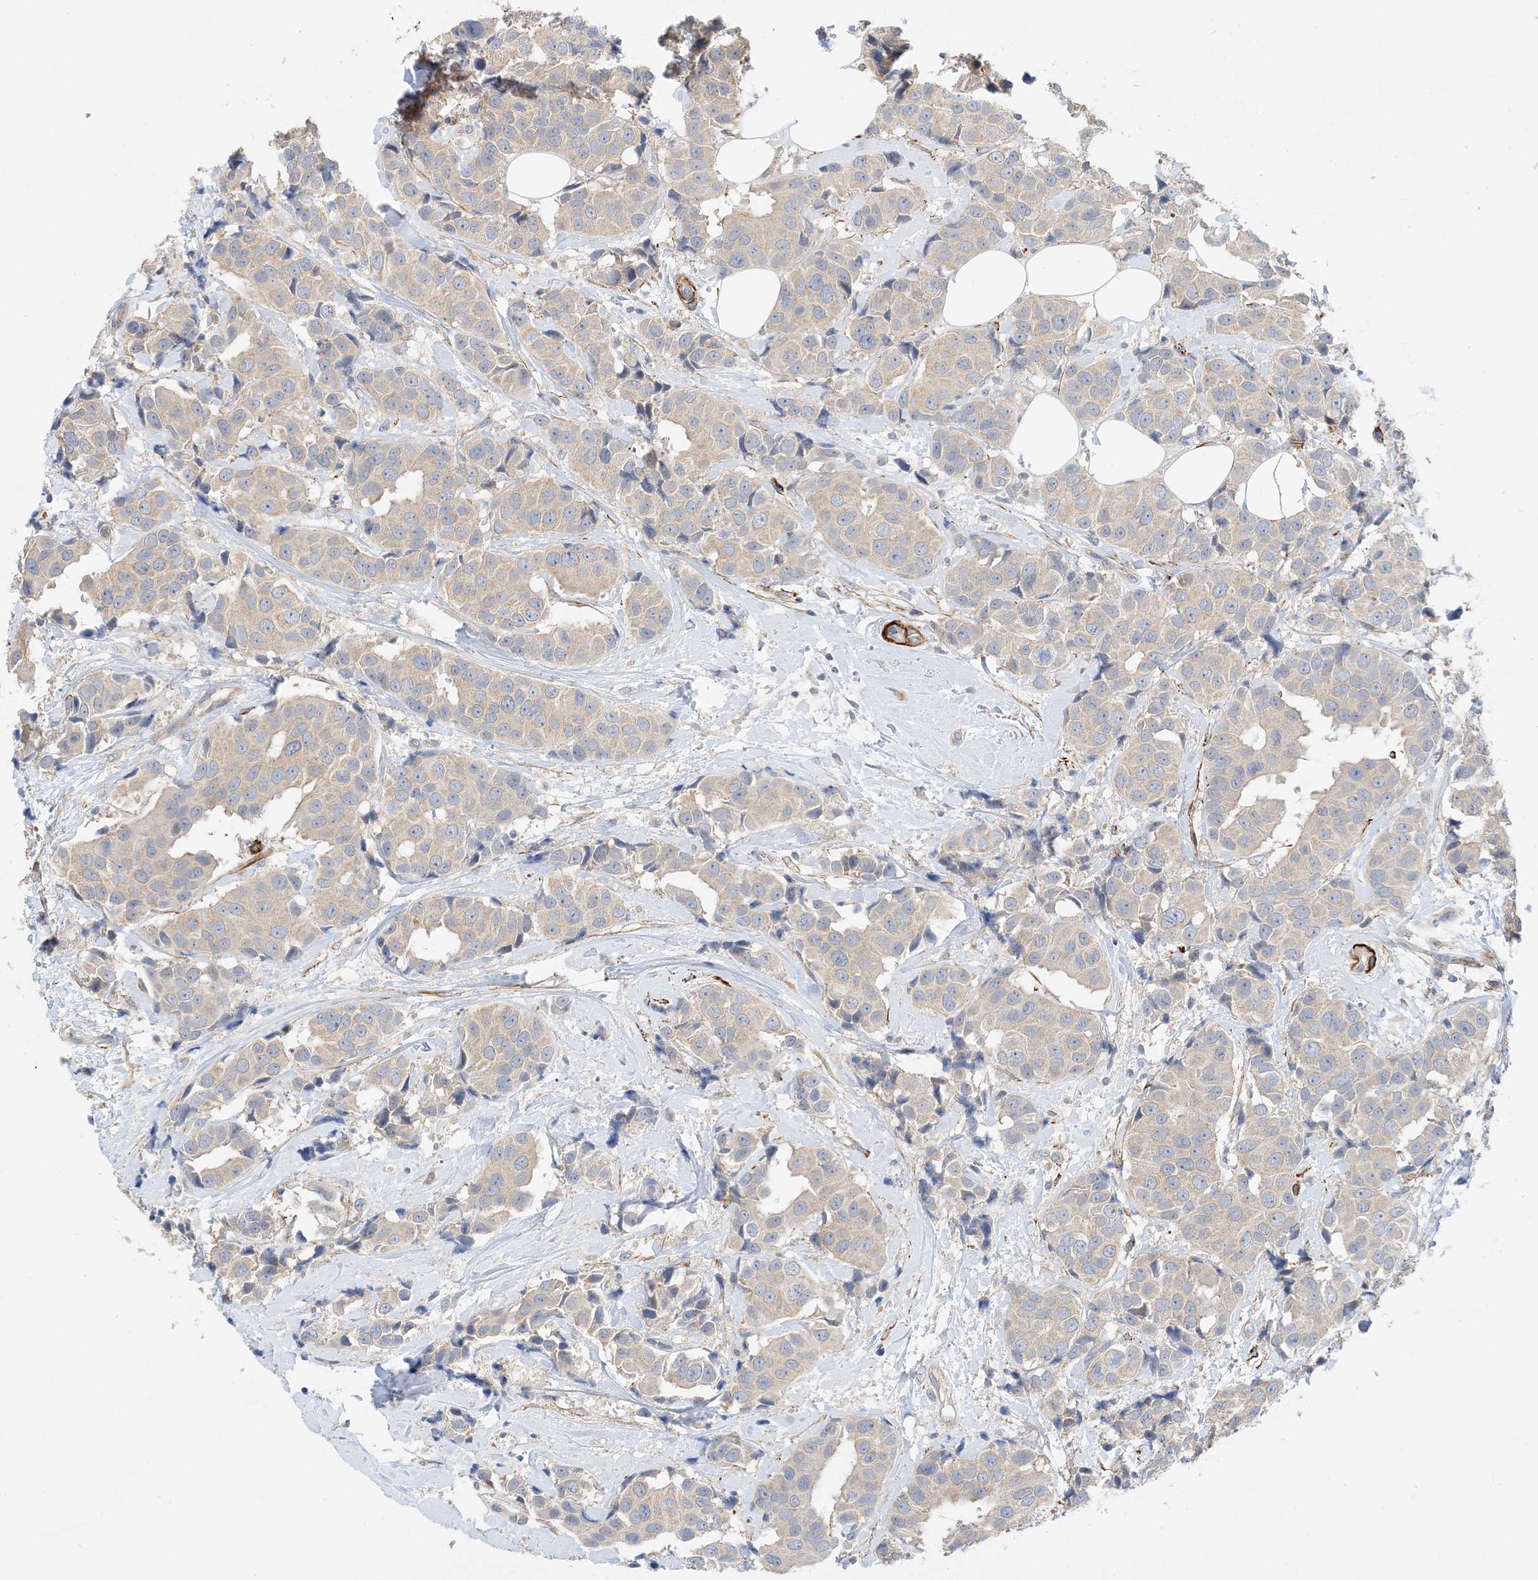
{"staining": {"intensity": "weak", "quantity": "<25%", "location": "cytoplasmic/membranous"}, "tissue": "breast cancer", "cell_type": "Tumor cells", "image_type": "cancer", "snomed": [{"axis": "morphology", "description": "Normal tissue, NOS"}, {"axis": "morphology", "description": "Duct carcinoma"}, {"axis": "topography", "description": "Breast"}], "caption": "This histopathology image is of breast cancer (invasive ductal carcinoma) stained with IHC to label a protein in brown with the nuclei are counter-stained blue. There is no positivity in tumor cells.", "gene": "KIFBP", "patient": {"sex": "female", "age": 39}}